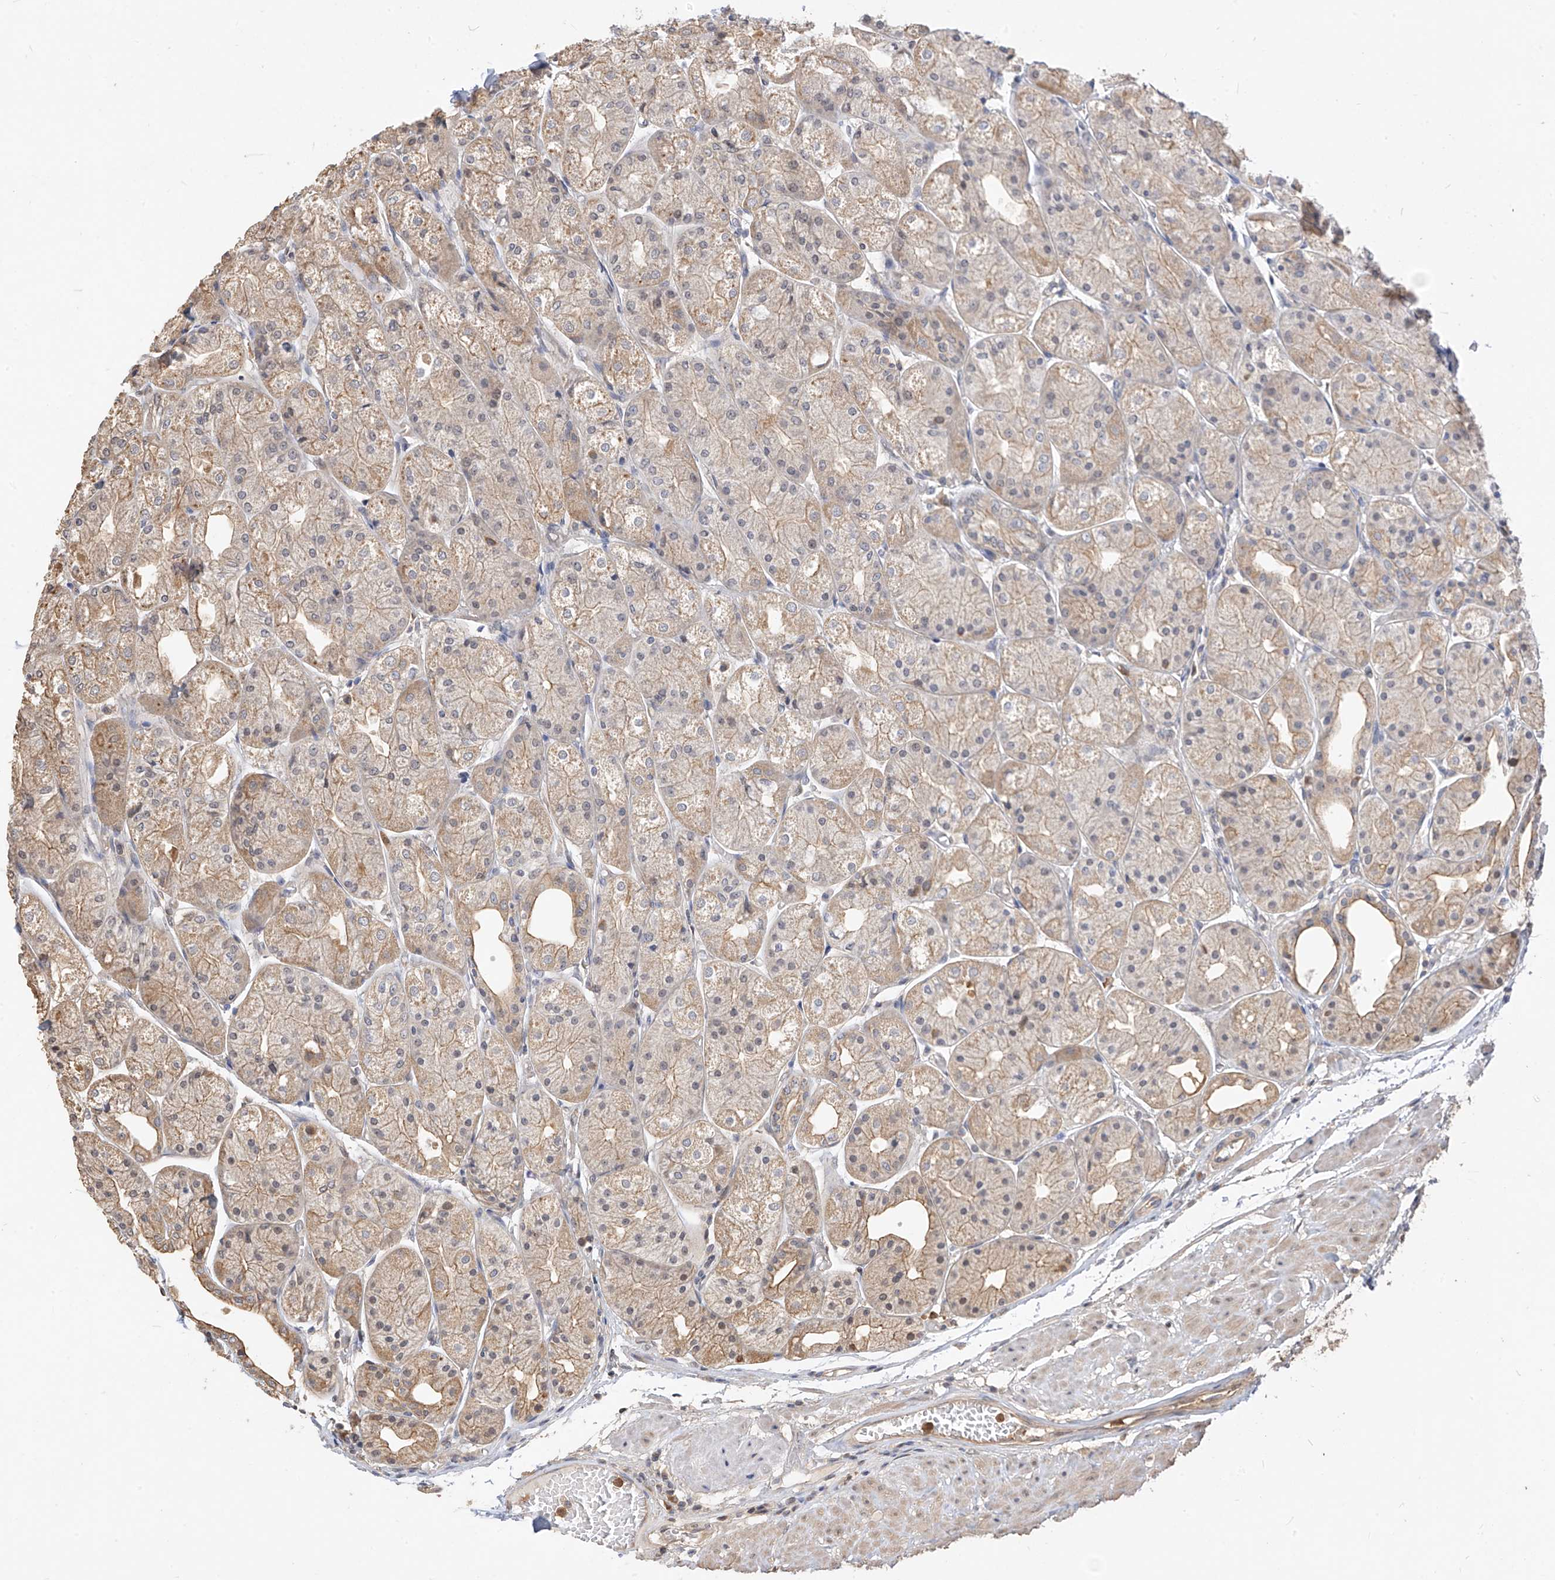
{"staining": {"intensity": "moderate", "quantity": "25%-75%", "location": "cytoplasmic/membranous"}, "tissue": "stomach", "cell_type": "Glandular cells", "image_type": "normal", "snomed": [{"axis": "morphology", "description": "Normal tissue, NOS"}, {"axis": "topography", "description": "Stomach, upper"}], "caption": "This is a micrograph of immunohistochemistry staining of benign stomach, which shows moderate expression in the cytoplasmic/membranous of glandular cells.", "gene": "OFD1", "patient": {"sex": "male", "age": 72}}